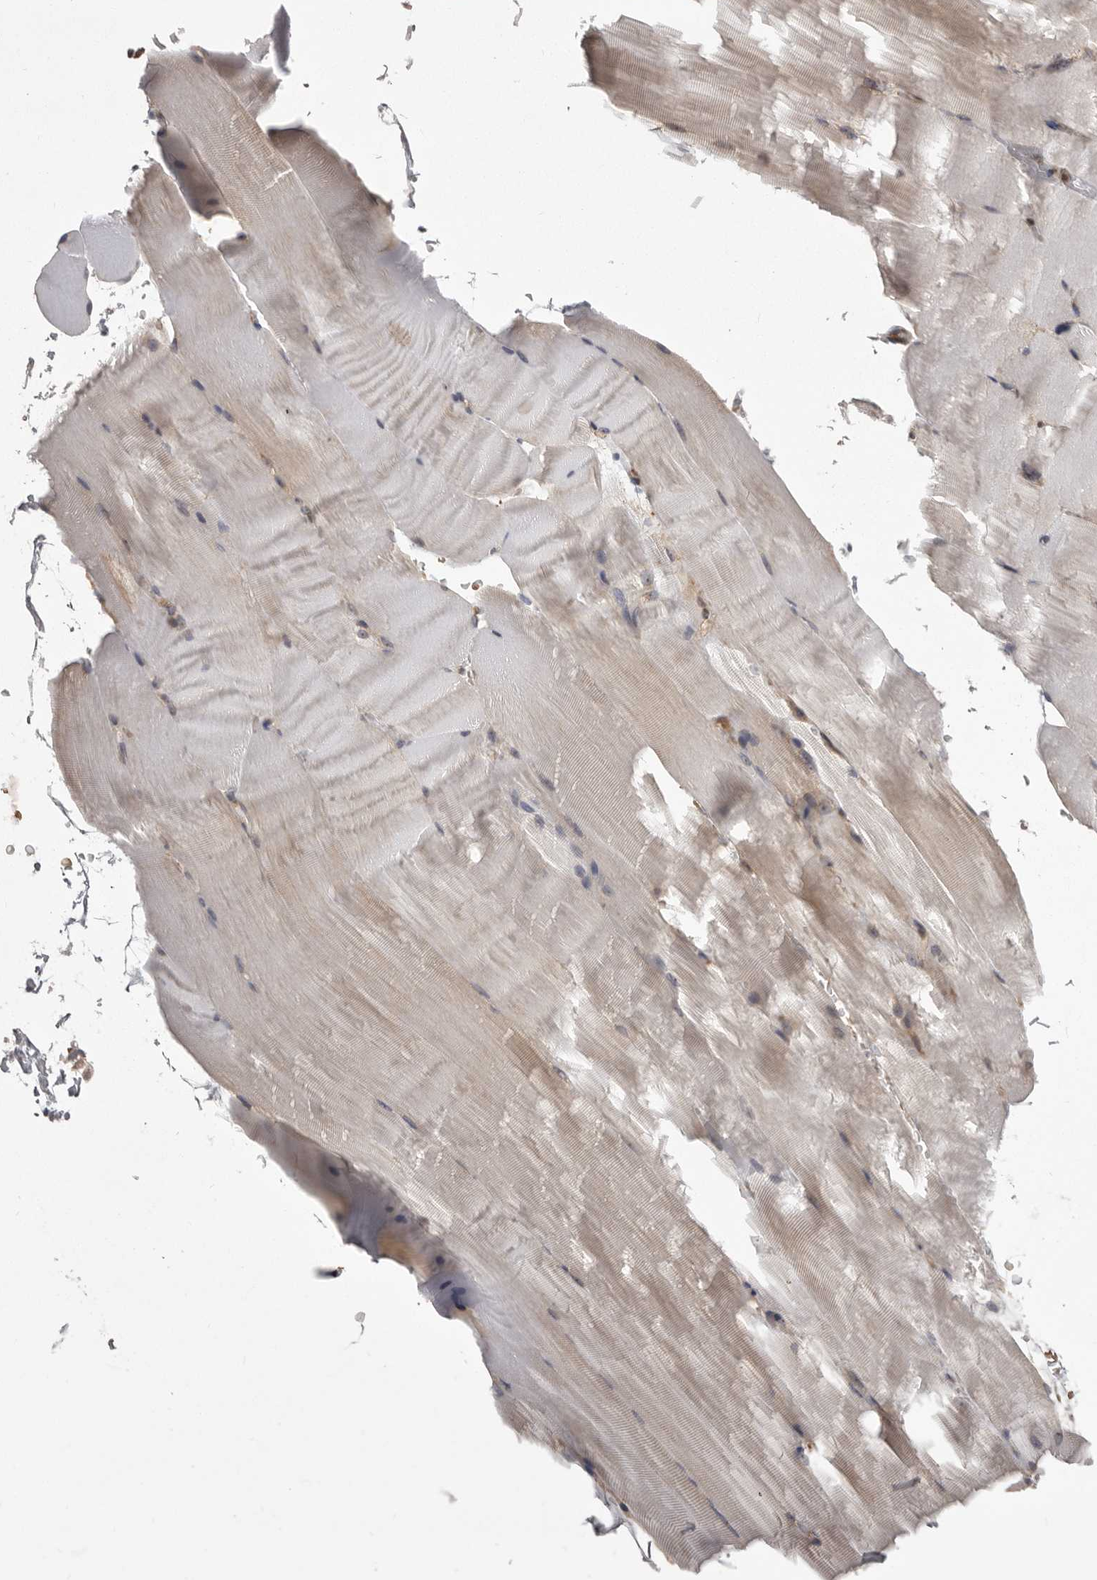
{"staining": {"intensity": "weak", "quantity": "<25%", "location": "cytoplasmic/membranous"}, "tissue": "skeletal muscle", "cell_type": "Myocytes", "image_type": "normal", "snomed": [{"axis": "morphology", "description": "Normal tissue, NOS"}, {"axis": "topography", "description": "Skeletal muscle"}, {"axis": "topography", "description": "Parathyroid gland"}], "caption": "DAB immunohistochemical staining of benign human skeletal muscle shows no significant positivity in myocytes.", "gene": "DARS1", "patient": {"sex": "female", "age": 37}}